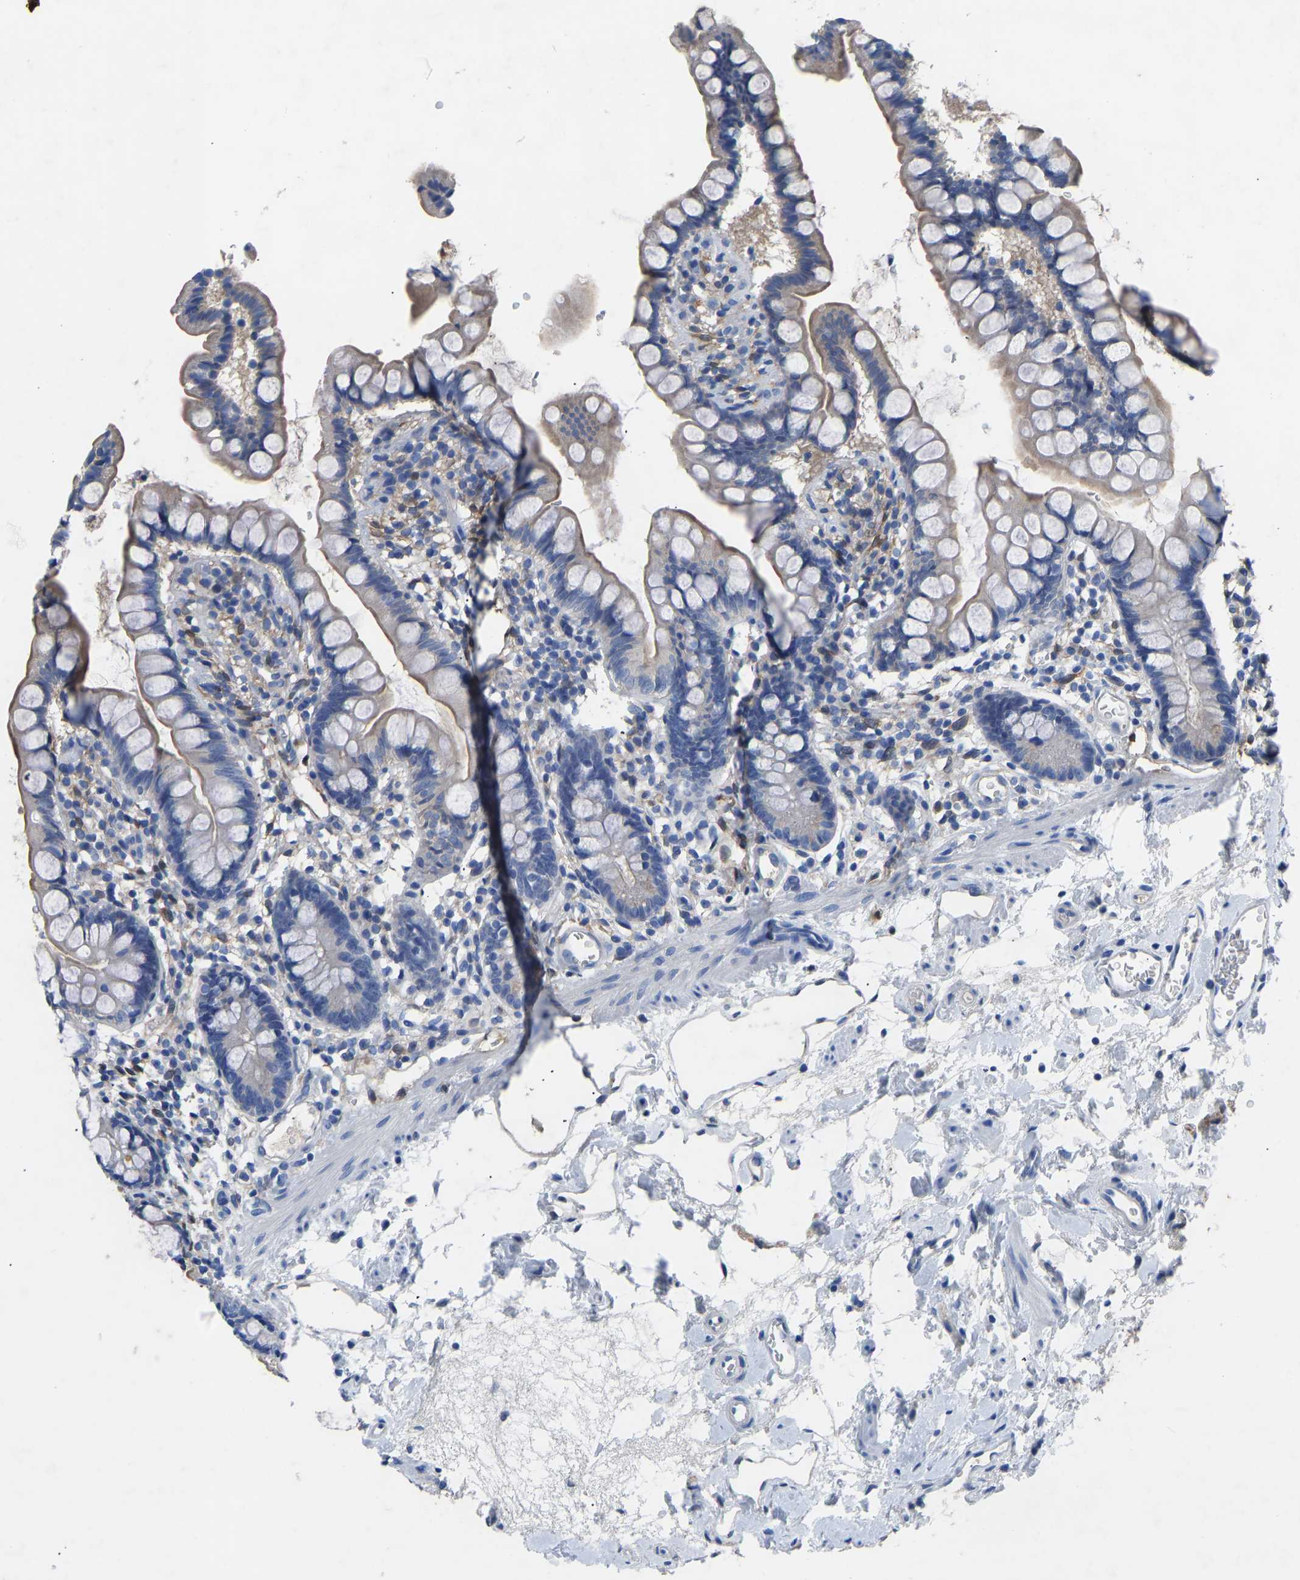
{"staining": {"intensity": "moderate", "quantity": "25%-75%", "location": "cytoplasmic/membranous"}, "tissue": "small intestine", "cell_type": "Glandular cells", "image_type": "normal", "snomed": [{"axis": "morphology", "description": "Normal tissue, NOS"}, {"axis": "topography", "description": "Small intestine"}], "caption": "Brown immunohistochemical staining in unremarkable human small intestine displays moderate cytoplasmic/membranous expression in about 25%-75% of glandular cells. (DAB (3,3'-diaminobenzidine) IHC, brown staining for protein, blue staining for nuclei).", "gene": "RBP1", "patient": {"sex": "female", "age": 84}}